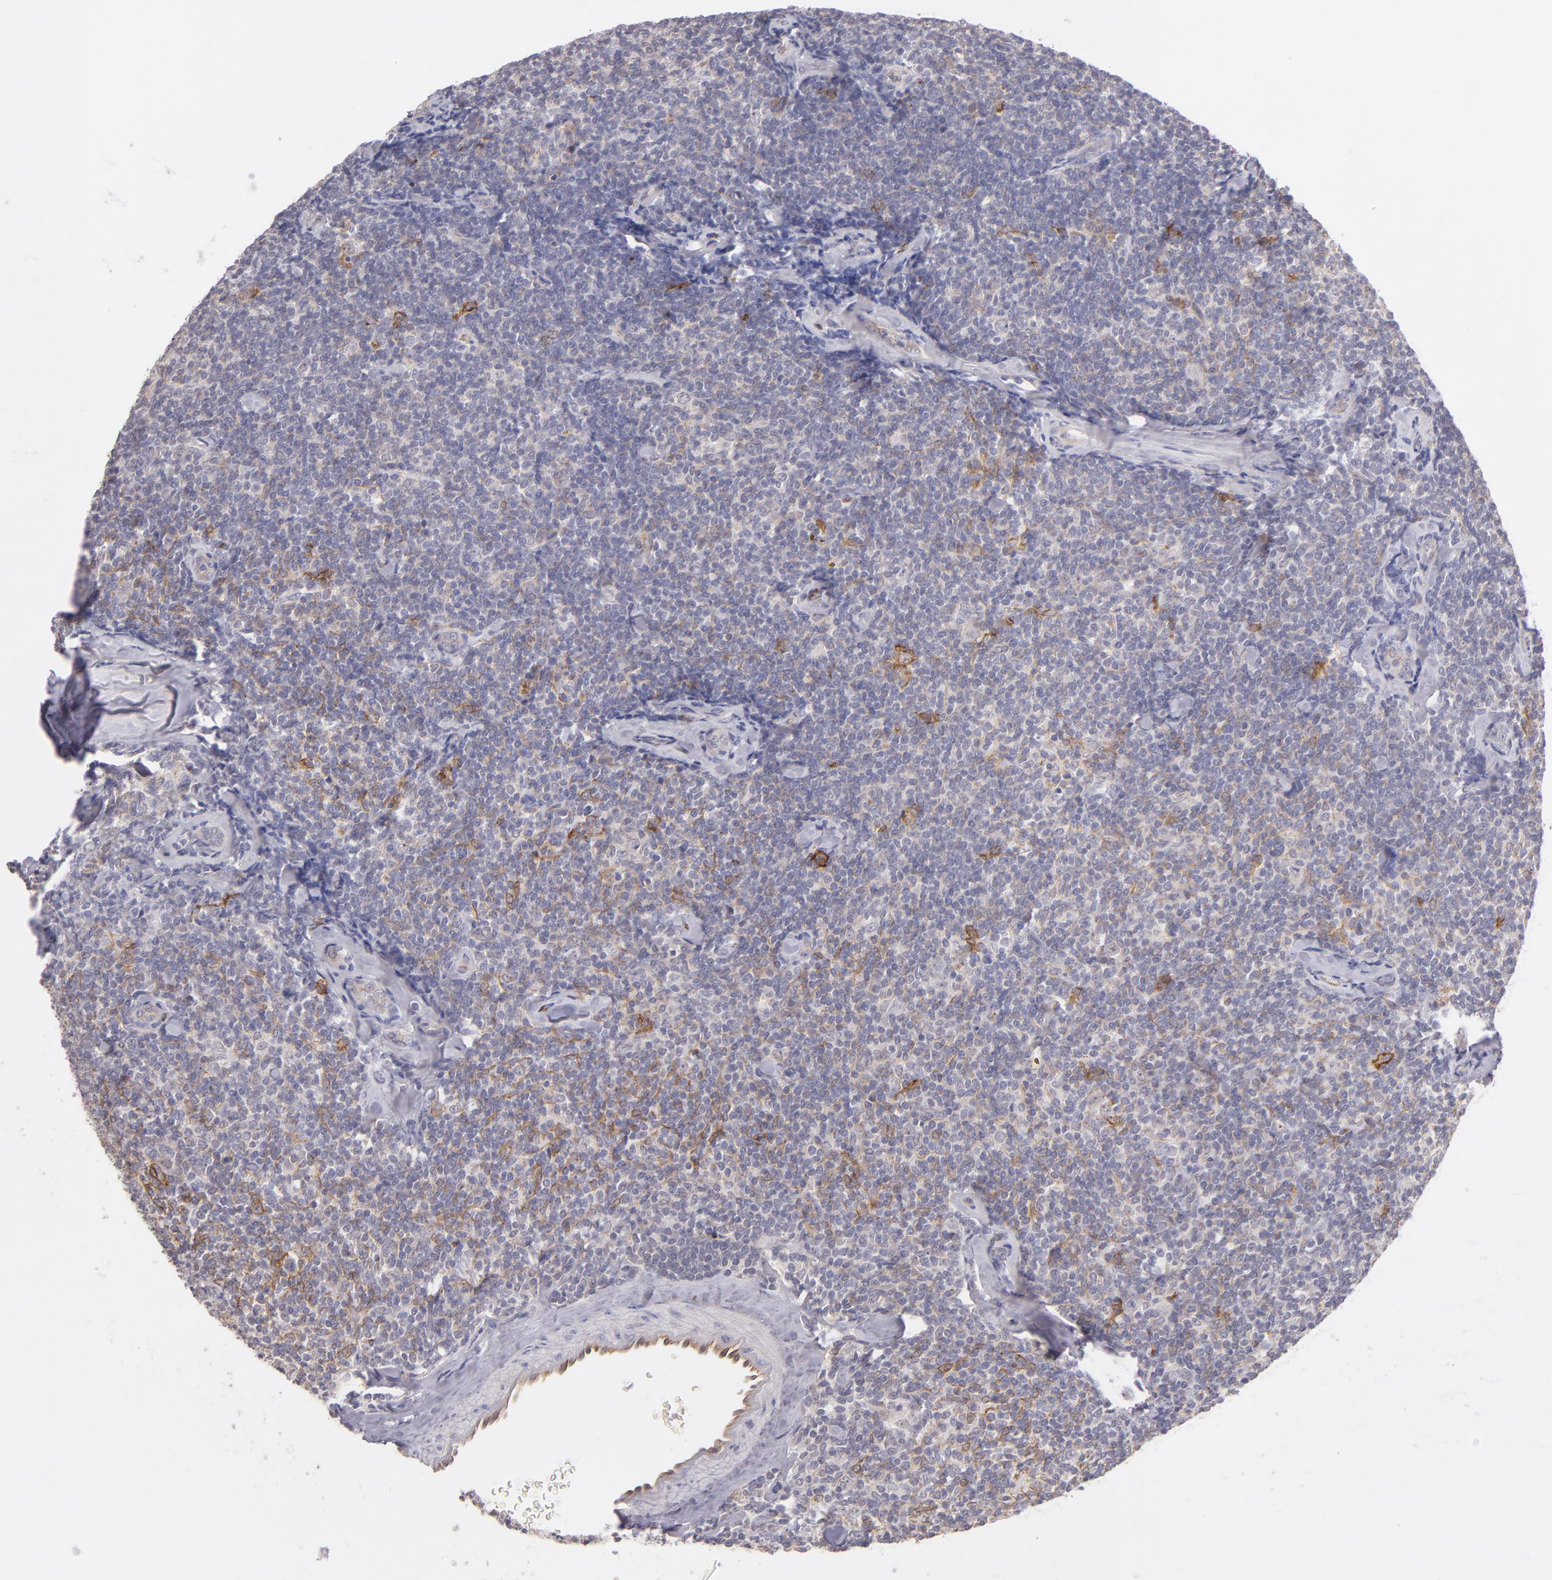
{"staining": {"intensity": "weak", "quantity": "25%-75%", "location": "cytoplasmic/membranous"}, "tissue": "lymphoma", "cell_type": "Tumor cells", "image_type": "cancer", "snomed": [{"axis": "morphology", "description": "Malignant lymphoma, non-Hodgkin's type, Low grade"}, {"axis": "topography", "description": "Lymph node"}], "caption": "Lymphoma stained with a protein marker exhibits weak staining in tumor cells.", "gene": "THBD", "patient": {"sex": "female", "age": 56}}